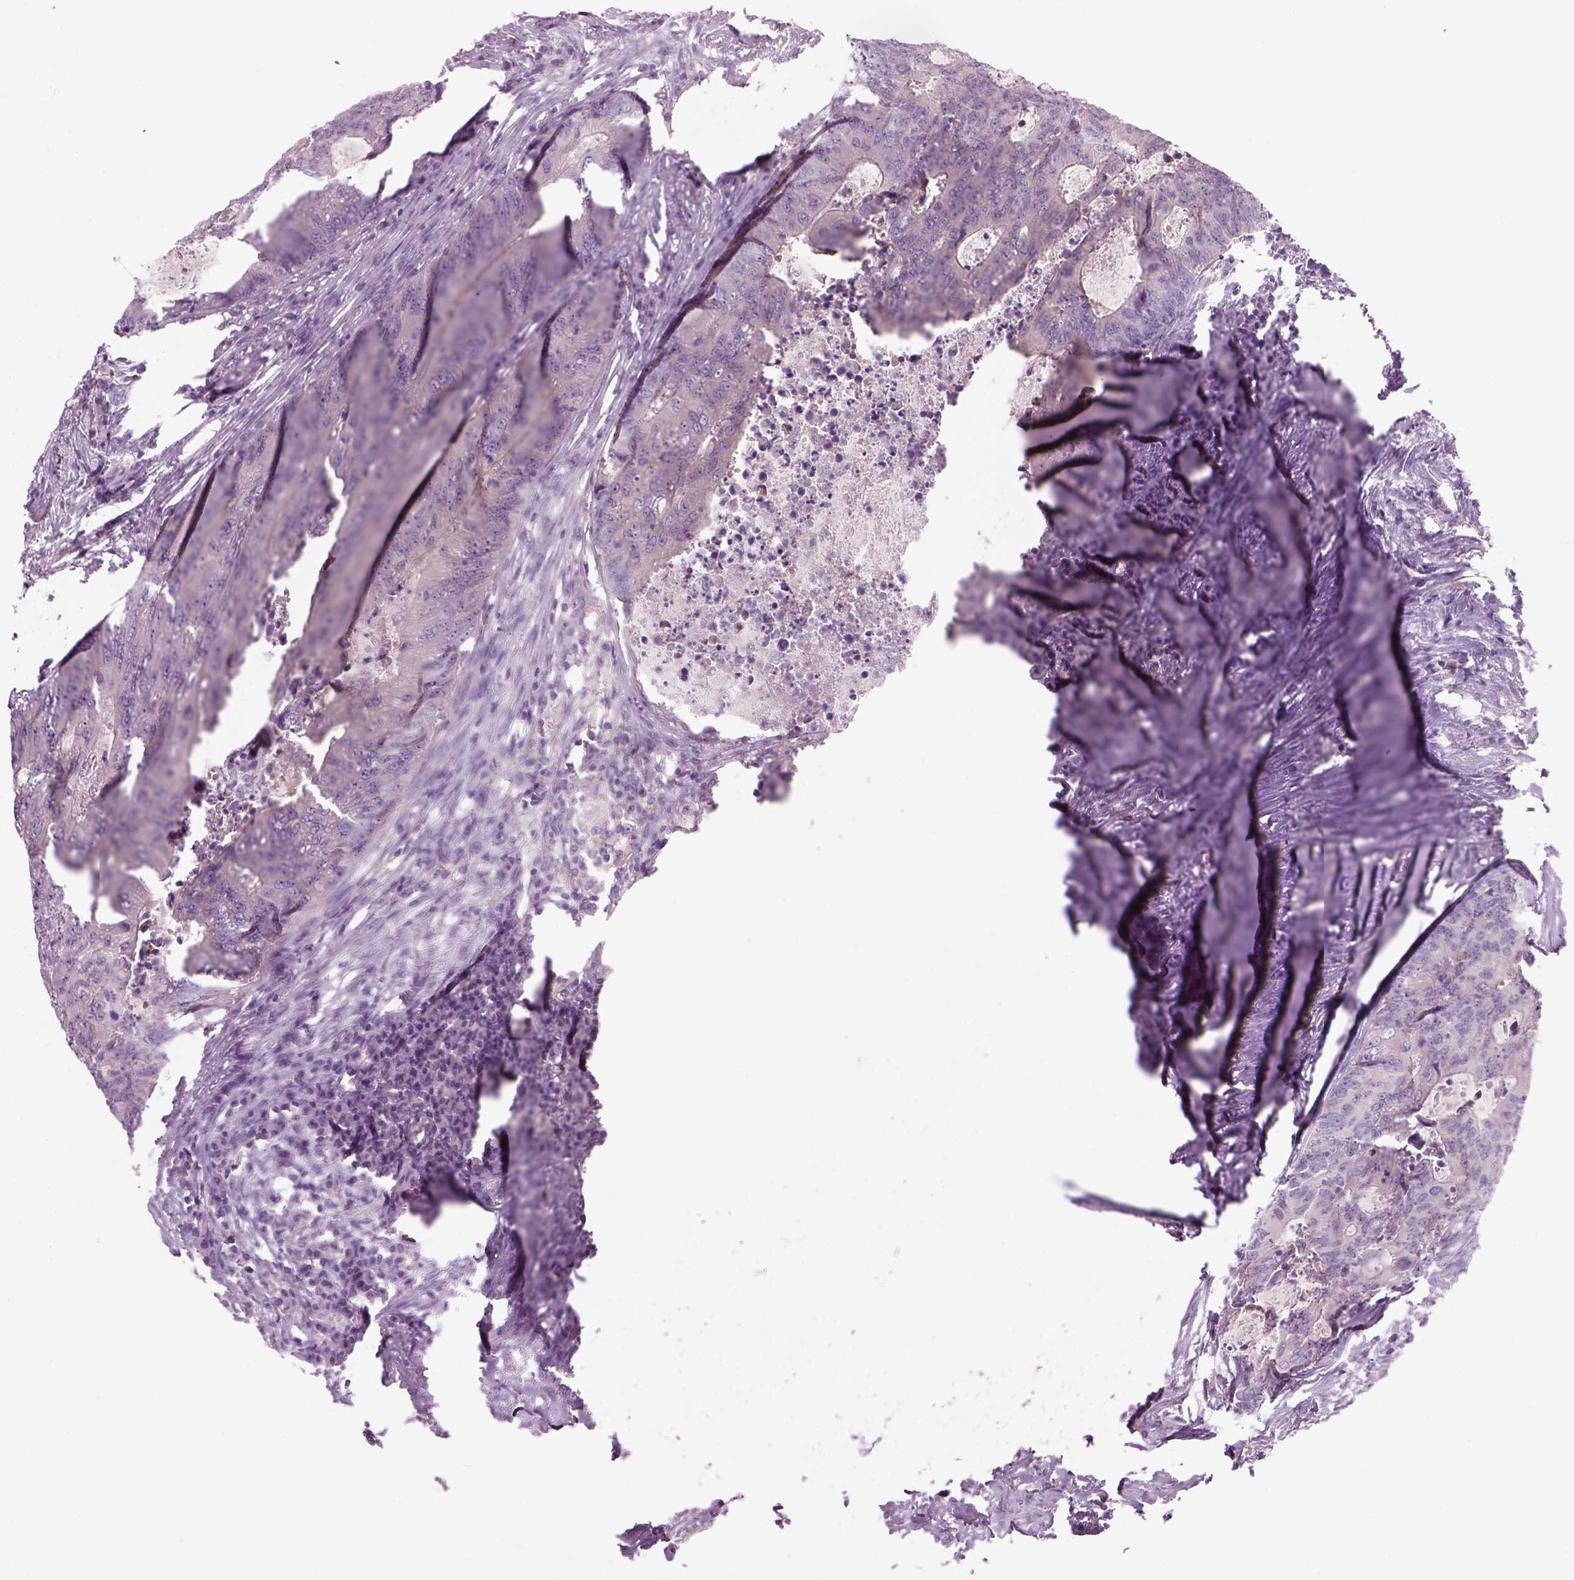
{"staining": {"intensity": "negative", "quantity": "none", "location": "none"}, "tissue": "colorectal cancer", "cell_type": "Tumor cells", "image_type": "cancer", "snomed": [{"axis": "morphology", "description": "Adenocarcinoma, NOS"}, {"axis": "topography", "description": "Colon"}], "caption": "Immunohistochemistry (IHC) of adenocarcinoma (colorectal) displays no expression in tumor cells.", "gene": "MDH1B", "patient": {"sex": "male", "age": 67}}